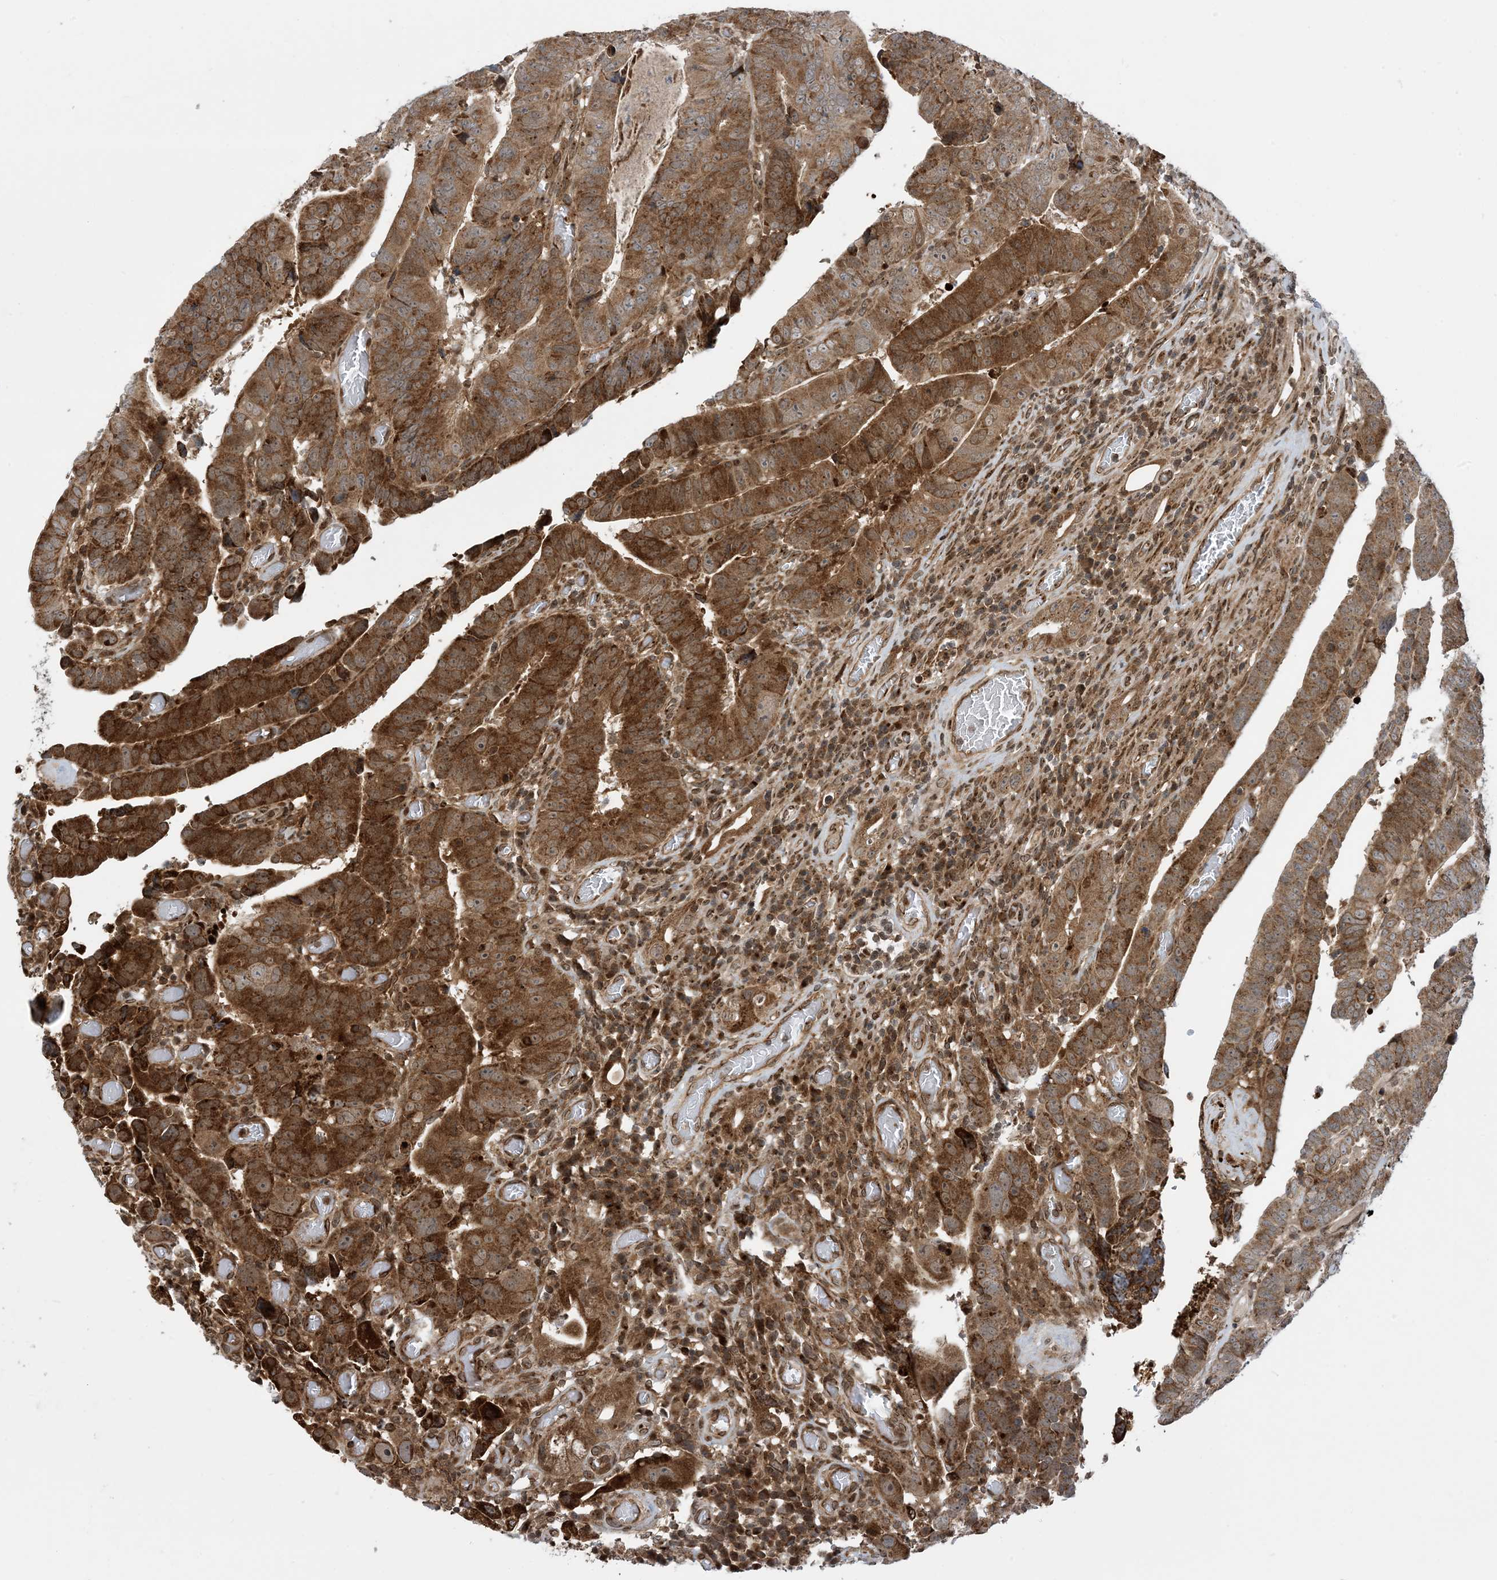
{"staining": {"intensity": "strong", "quantity": ">75%", "location": "cytoplasmic/membranous"}, "tissue": "colorectal cancer", "cell_type": "Tumor cells", "image_type": "cancer", "snomed": [{"axis": "morphology", "description": "Normal tissue, NOS"}, {"axis": "morphology", "description": "Adenocarcinoma, NOS"}, {"axis": "topography", "description": "Rectum"}], "caption": "Tumor cells exhibit strong cytoplasmic/membranous positivity in approximately >75% of cells in adenocarcinoma (colorectal).", "gene": "CASP4", "patient": {"sex": "female", "age": 65}}